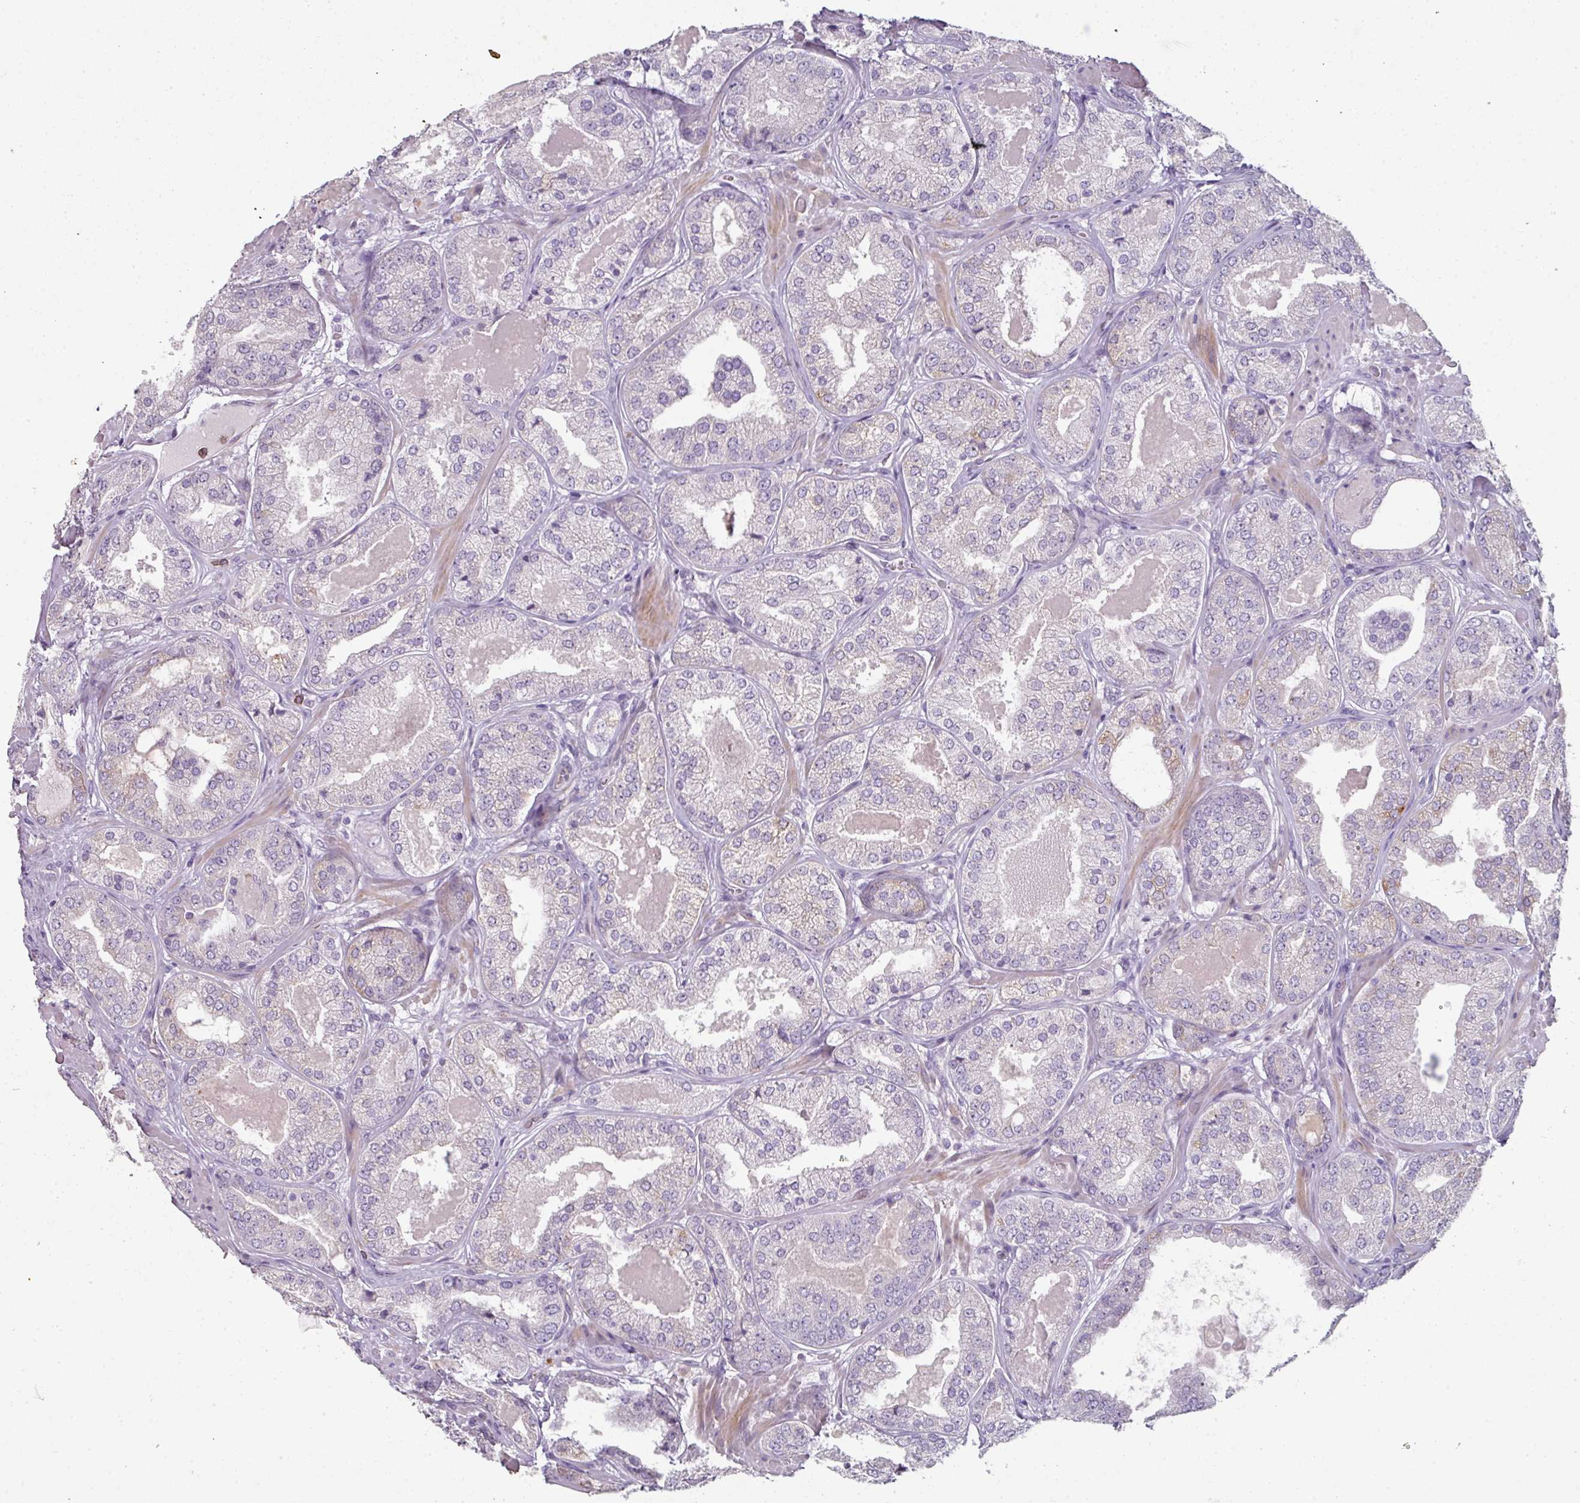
{"staining": {"intensity": "negative", "quantity": "none", "location": "none"}, "tissue": "prostate cancer", "cell_type": "Tumor cells", "image_type": "cancer", "snomed": [{"axis": "morphology", "description": "Adenocarcinoma, High grade"}, {"axis": "topography", "description": "Prostate"}], "caption": "Prostate high-grade adenocarcinoma stained for a protein using immunohistochemistry (IHC) reveals no positivity tumor cells.", "gene": "FHAD1", "patient": {"sex": "male", "age": 63}}